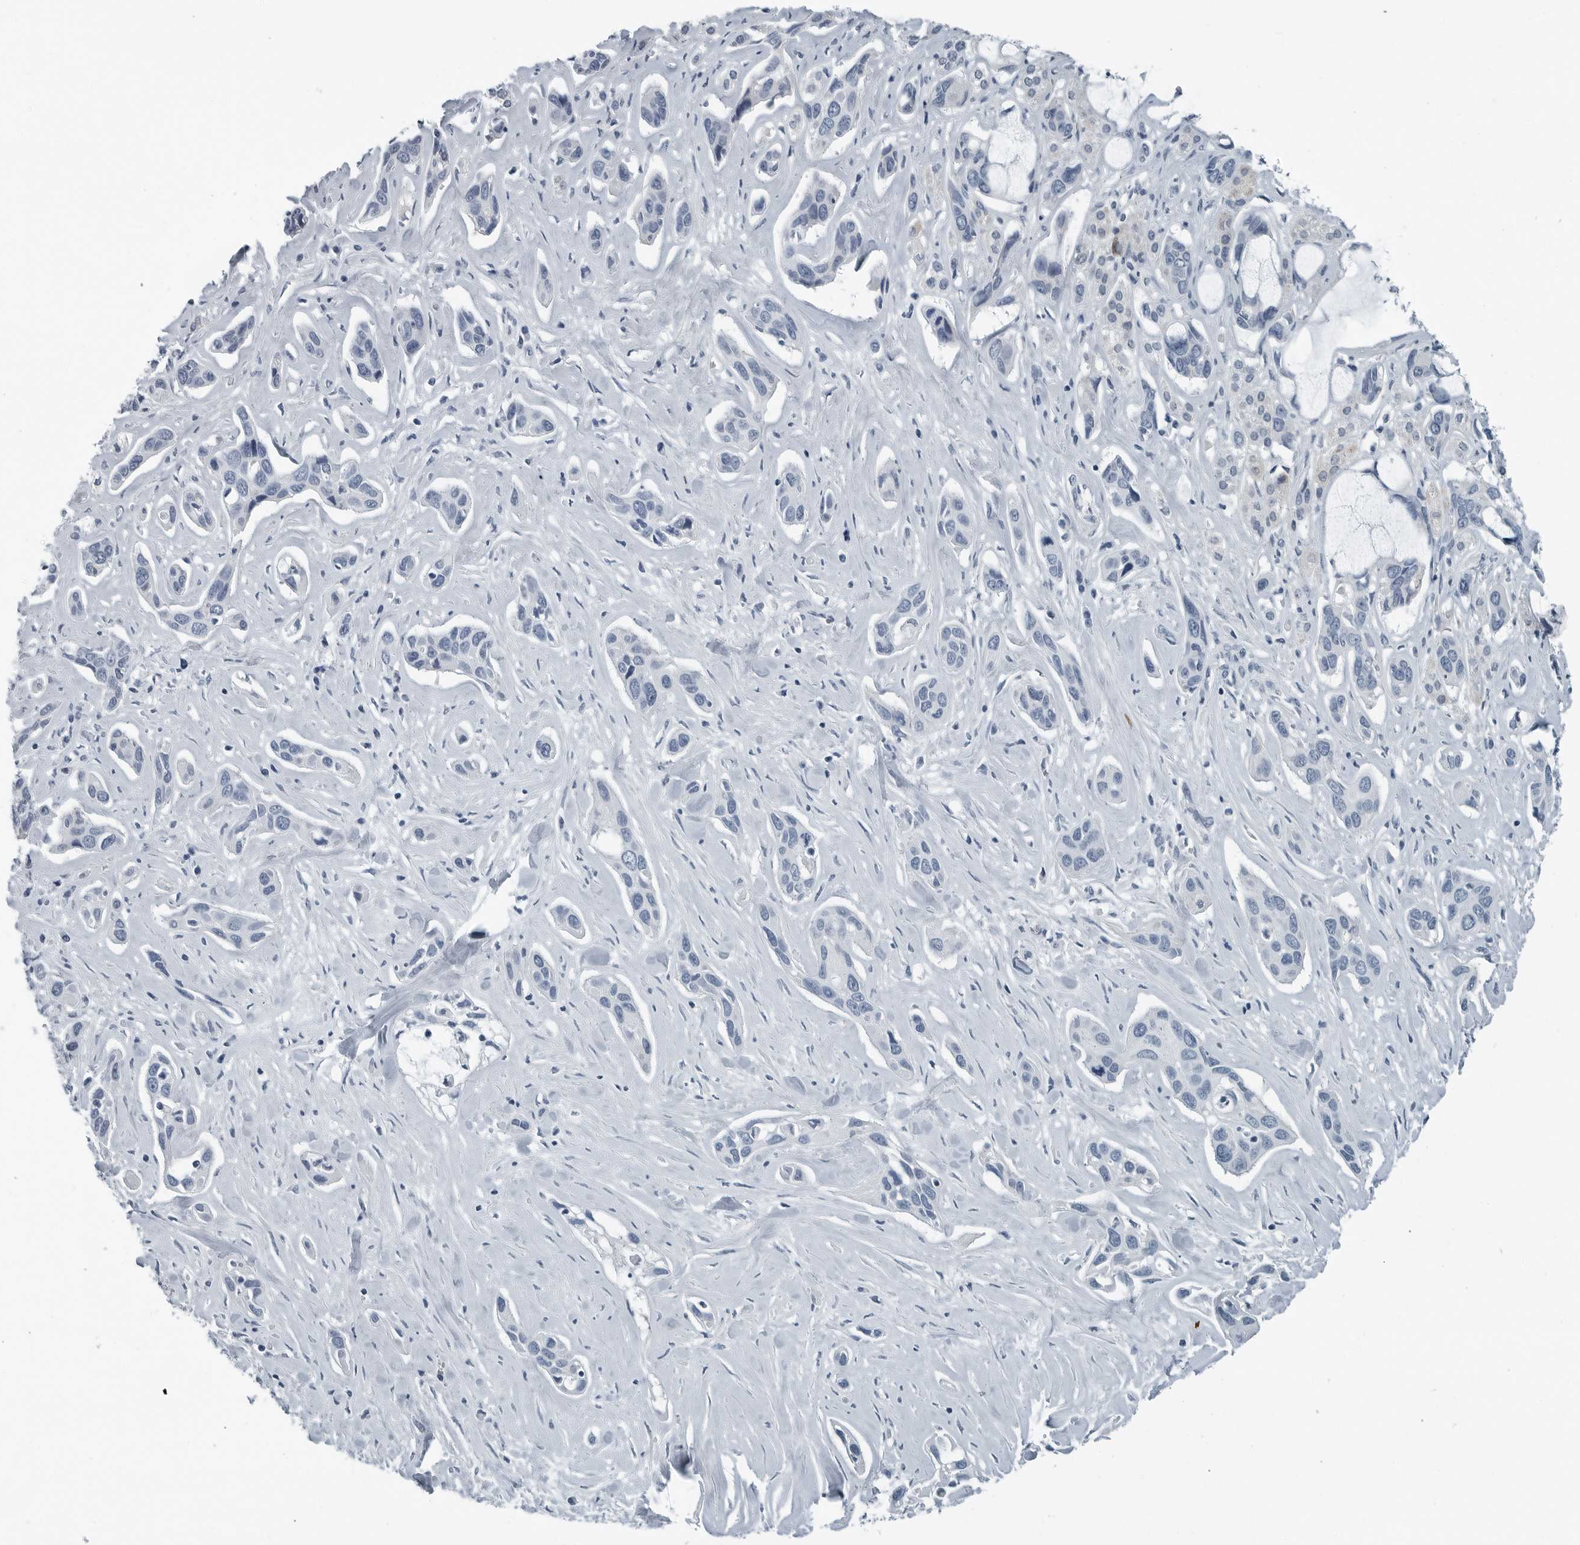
{"staining": {"intensity": "negative", "quantity": "none", "location": "none"}, "tissue": "pancreatic cancer", "cell_type": "Tumor cells", "image_type": "cancer", "snomed": [{"axis": "morphology", "description": "Adenocarcinoma, NOS"}, {"axis": "topography", "description": "Pancreas"}], "caption": "Pancreatic cancer was stained to show a protein in brown. There is no significant staining in tumor cells. (Stains: DAB (3,3'-diaminobenzidine) immunohistochemistry (IHC) with hematoxylin counter stain, Microscopy: brightfield microscopy at high magnification).", "gene": "ZPBP2", "patient": {"sex": "female", "age": 60}}